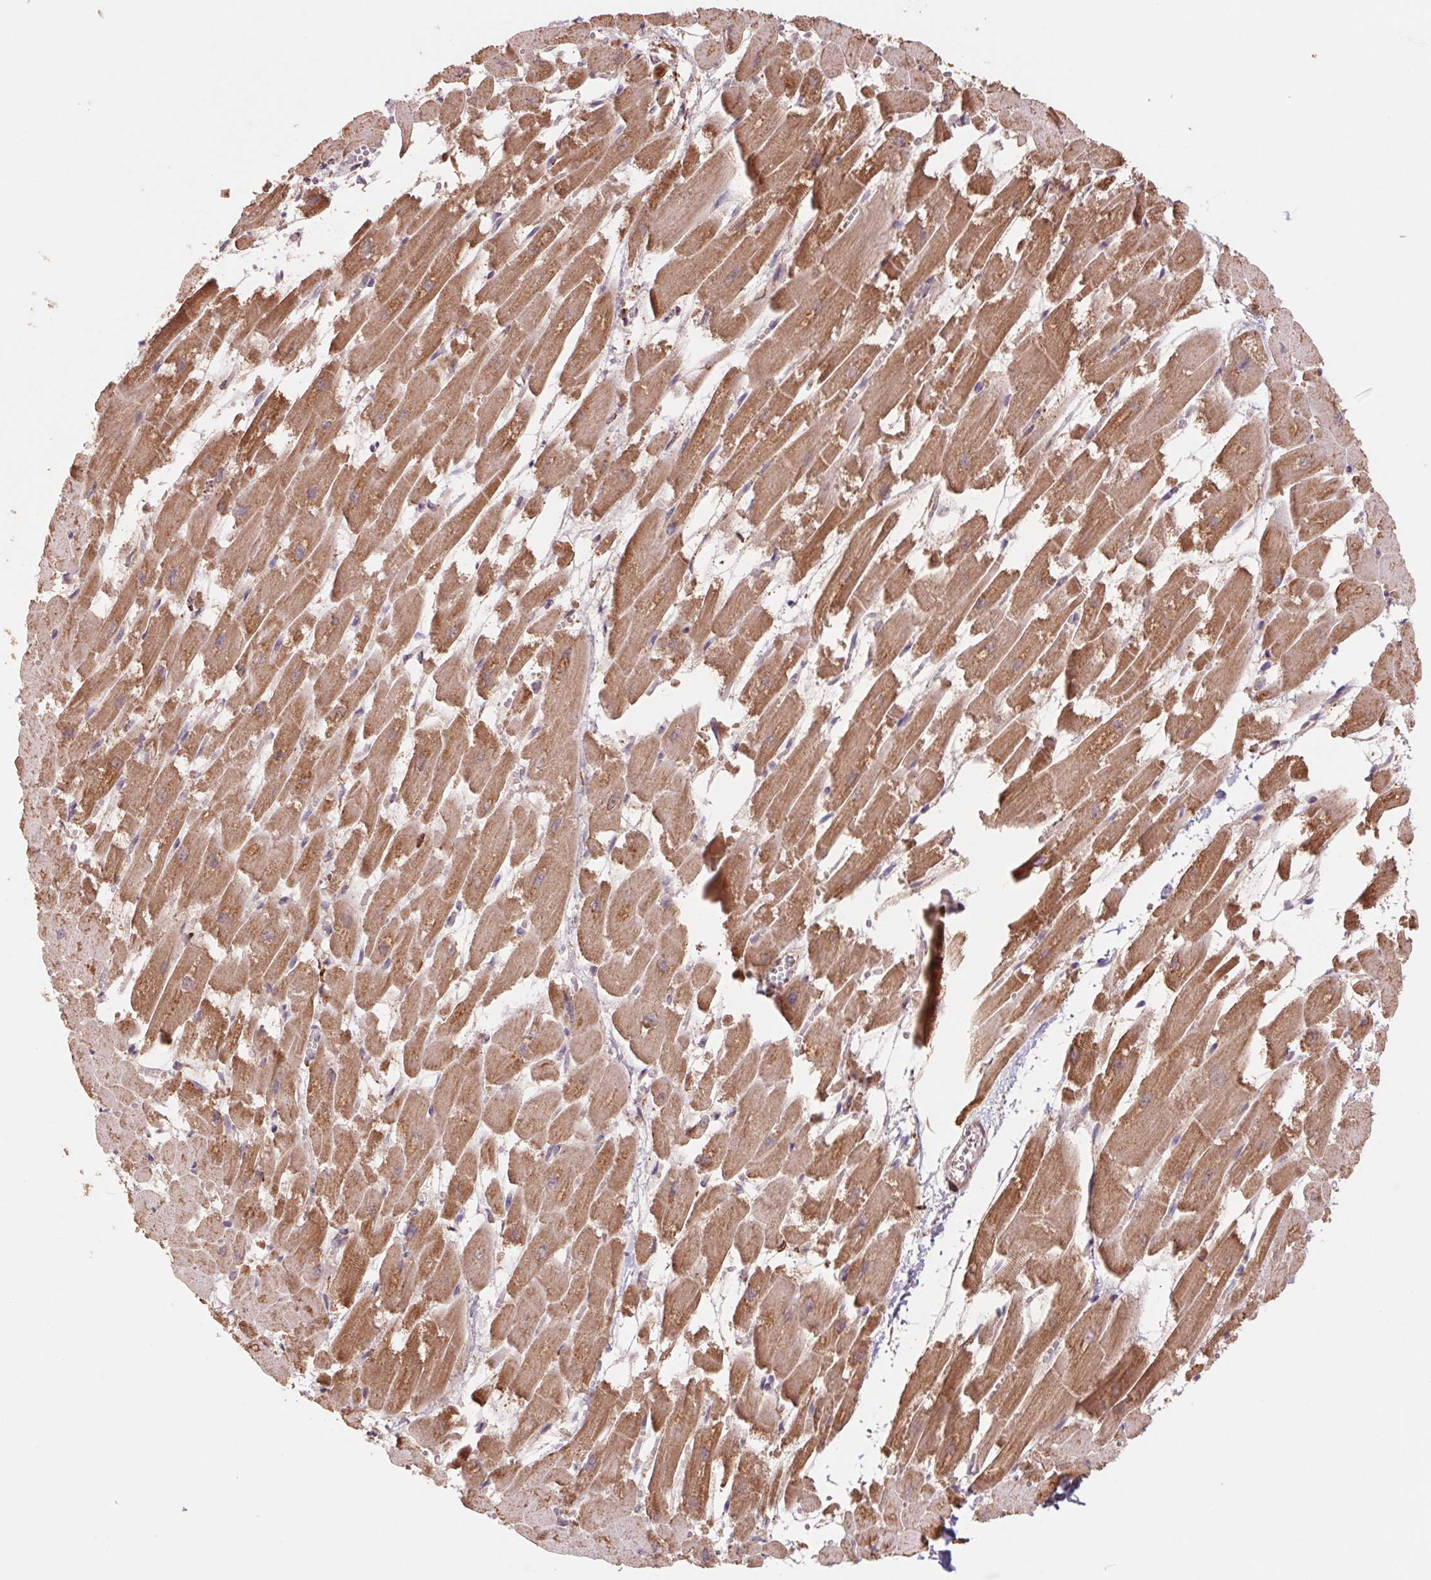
{"staining": {"intensity": "moderate", "quantity": ">75%", "location": "cytoplasmic/membranous"}, "tissue": "heart muscle", "cell_type": "Cardiomyocytes", "image_type": "normal", "snomed": [{"axis": "morphology", "description": "Normal tissue, NOS"}, {"axis": "topography", "description": "Heart"}], "caption": "Cardiomyocytes exhibit medium levels of moderate cytoplasmic/membranous expression in about >75% of cells in normal heart muscle. (Brightfield microscopy of DAB IHC at high magnification).", "gene": "URM1", "patient": {"sex": "female", "age": 52}}